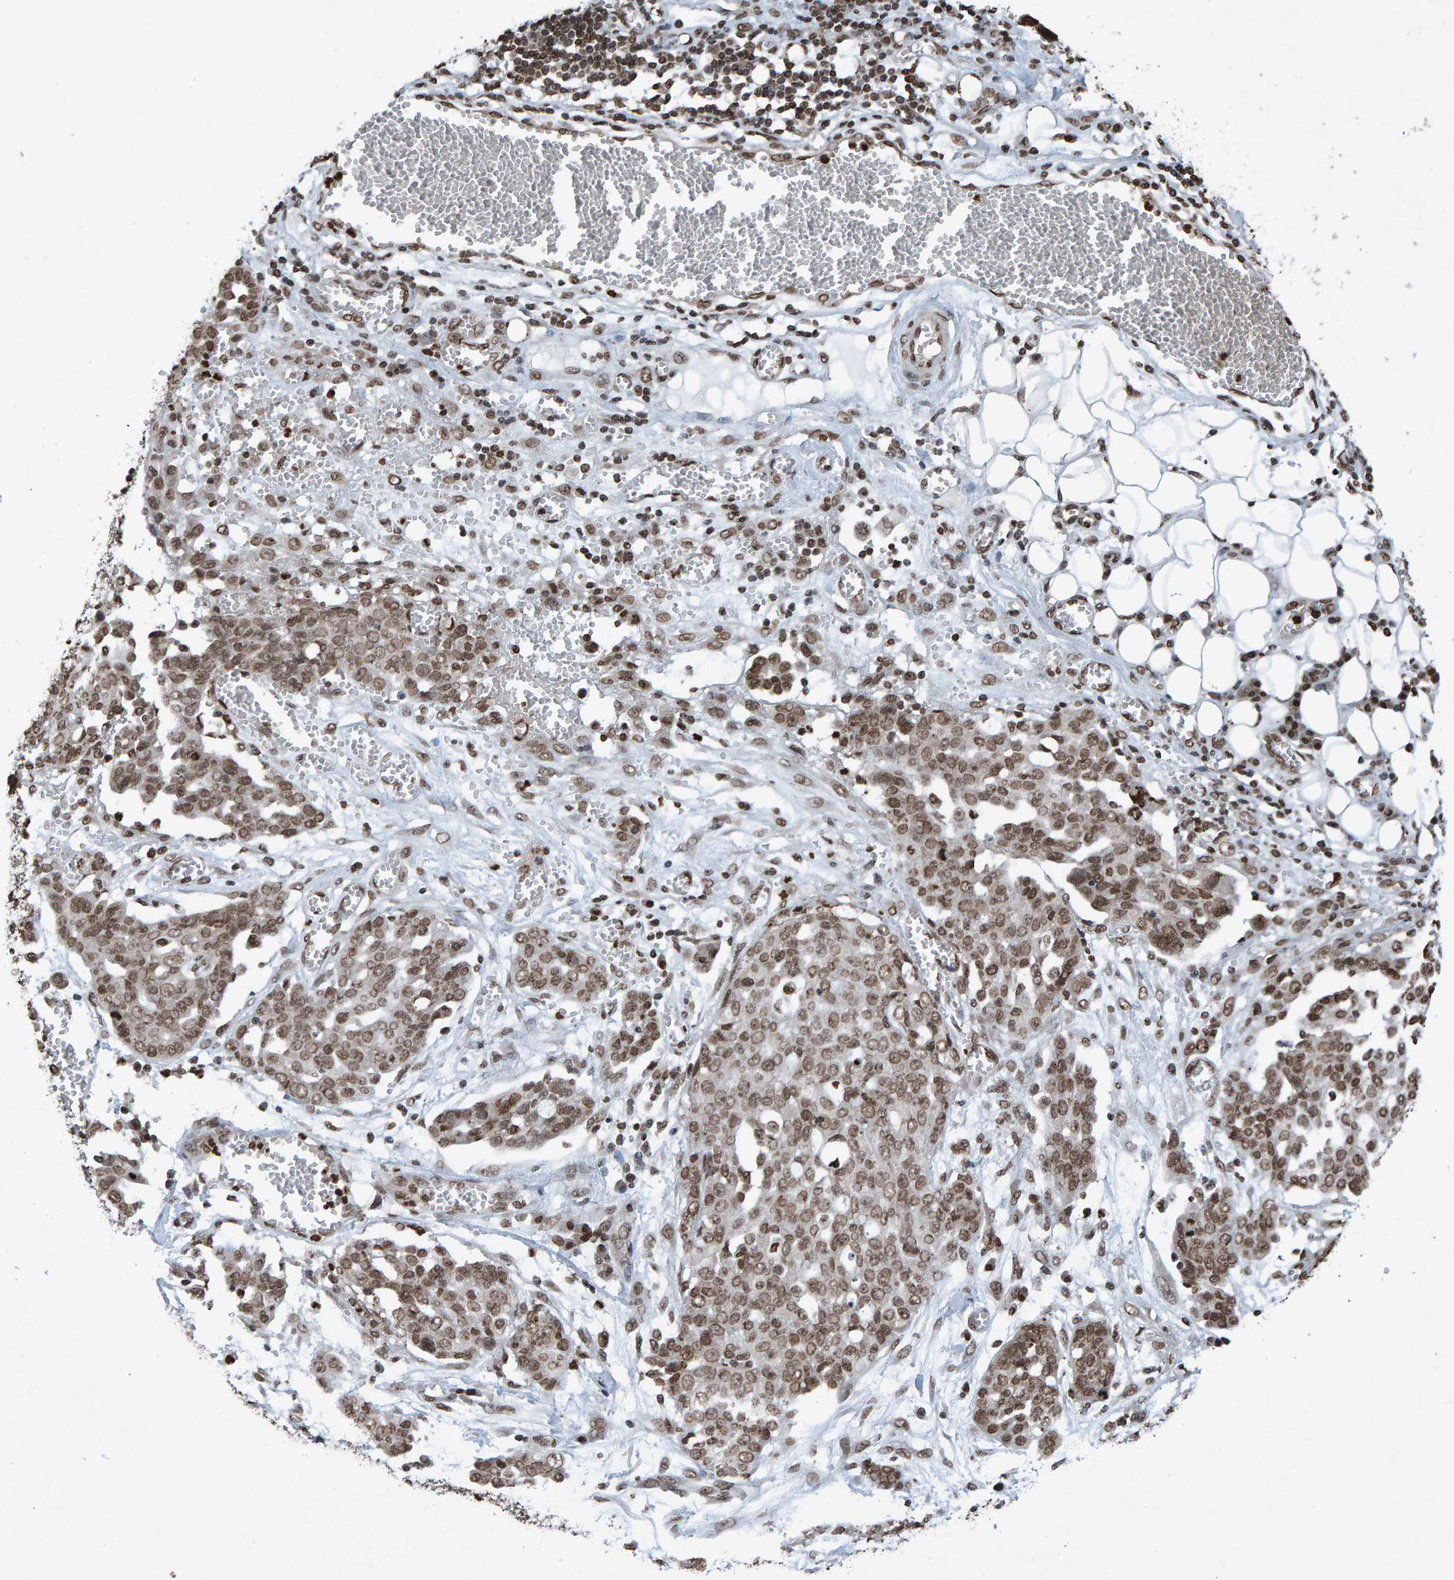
{"staining": {"intensity": "moderate", "quantity": ">75%", "location": "nuclear"}, "tissue": "ovarian cancer", "cell_type": "Tumor cells", "image_type": "cancer", "snomed": [{"axis": "morphology", "description": "Cystadenocarcinoma, serous, NOS"}, {"axis": "topography", "description": "Soft tissue"}, {"axis": "topography", "description": "Ovary"}], "caption": "Immunohistochemical staining of ovarian serous cystadenocarcinoma displays medium levels of moderate nuclear staining in about >75% of tumor cells.", "gene": "H2AZ1", "patient": {"sex": "female", "age": 57}}